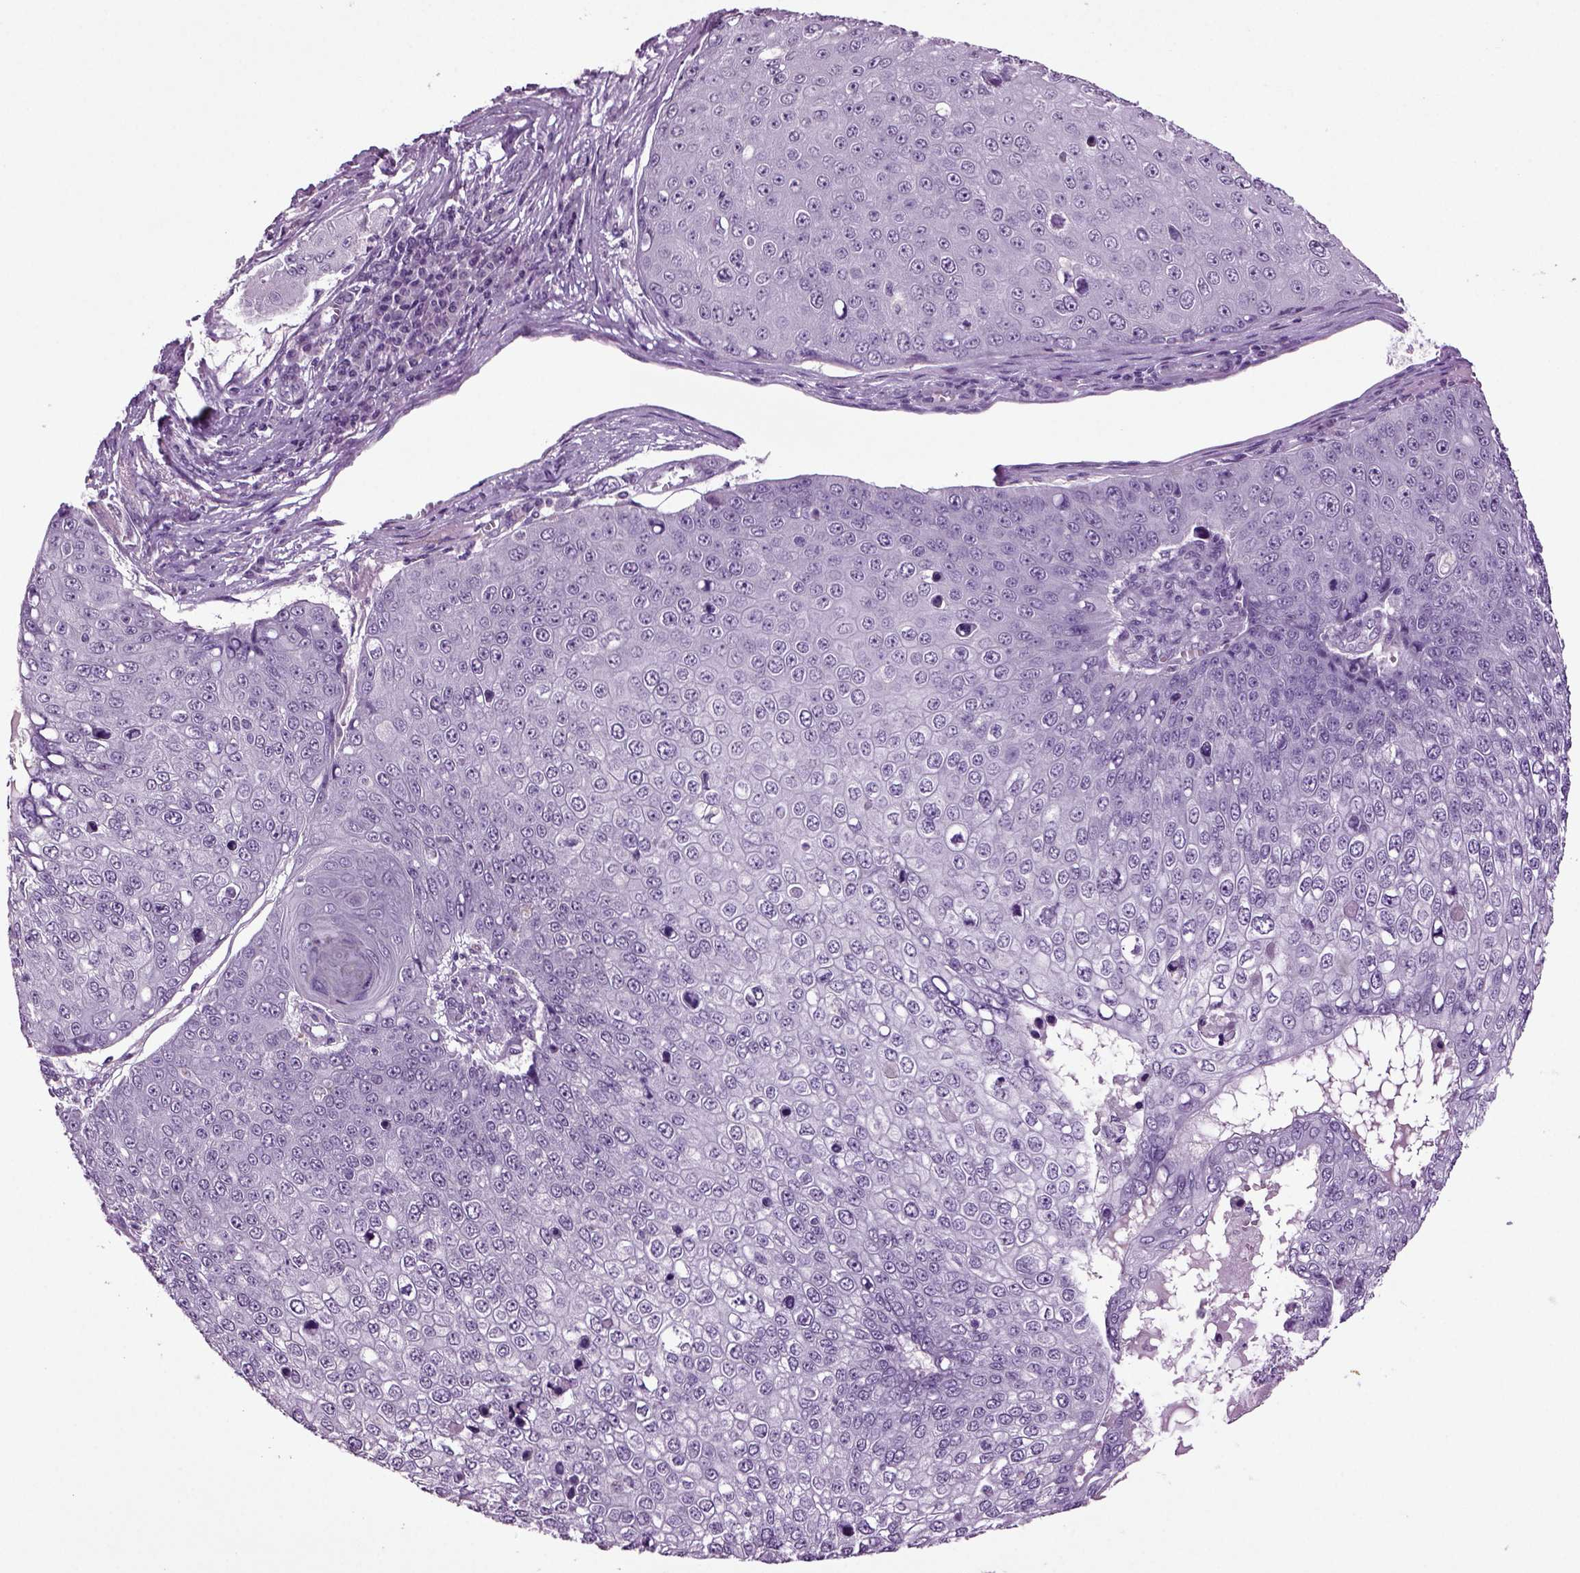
{"staining": {"intensity": "negative", "quantity": "none", "location": "none"}, "tissue": "skin cancer", "cell_type": "Tumor cells", "image_type": "cancer", "snomed": [{"axis": "morphology", "description": "Squamous cell carcinoma, NOS"}, {"axis": "topography", "description": "Skin"}], "caption": "Immunohistochemistry image of human skin cancer (squamous cell carcinoma) stained for a protein (brown), which displays no staining in tumor cells.", "gene": "SLC17A6", "patient": {"sex": "male", "age": 71}}